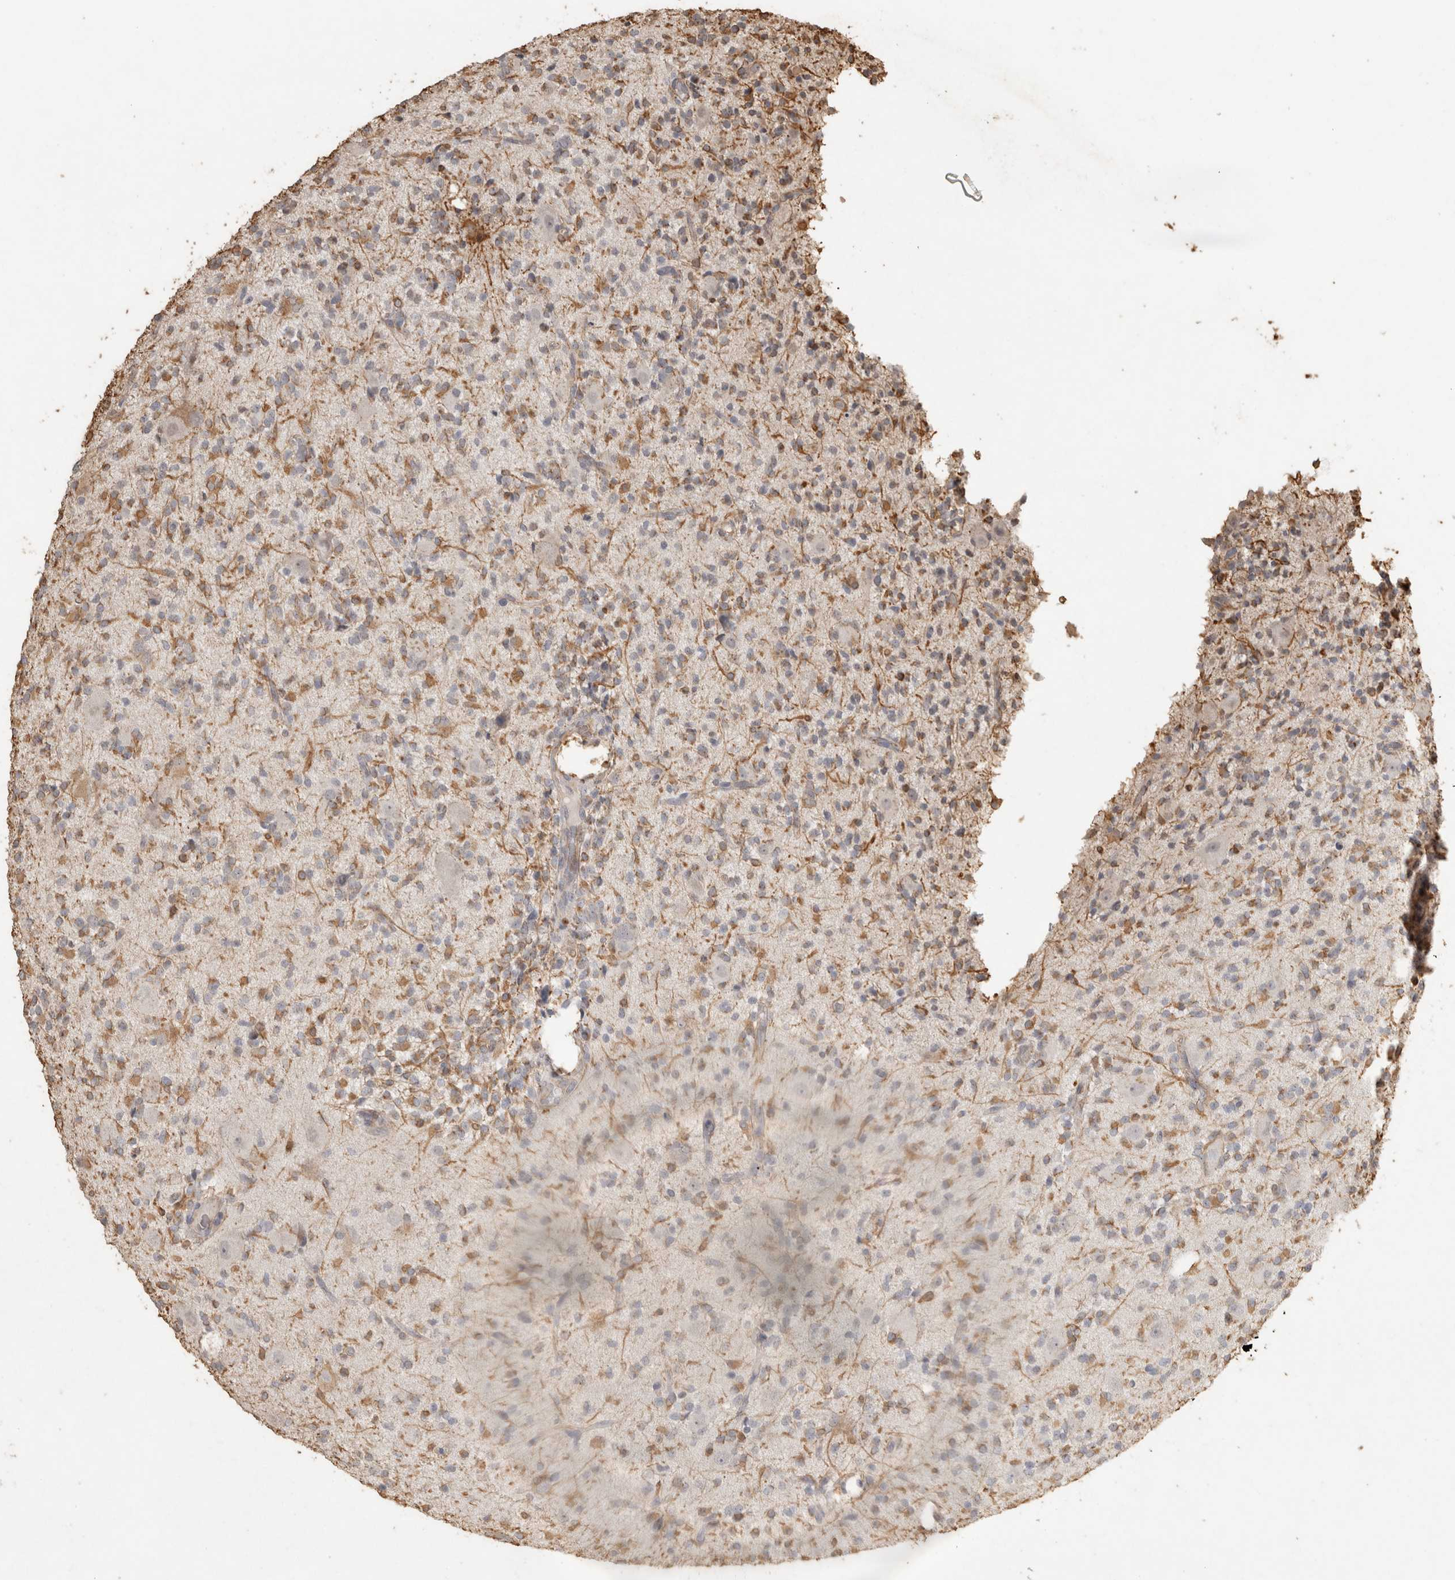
{"staining": {"intensity": "moderate", "quantity": "<25%", "location": "cytoplasmic/membranous"}, "tissue": "glioma", "cell_type": "Tumor cells", "image_type": "cancer", "snomed": [{"axis": "morphology", "description": "Glioma, malignant, High grade"}, {"axis": "topography", "description": "Brain"}], "caption": "A brown stain highlights moderate cytoplasmic/membranous staining of a protein in malignant glioma (high-grade) tumor cells. (IHC, brightfield microscopy, high magnification).", "gene": "REPS2", "patient": {"sex": "male", "age": 34}}